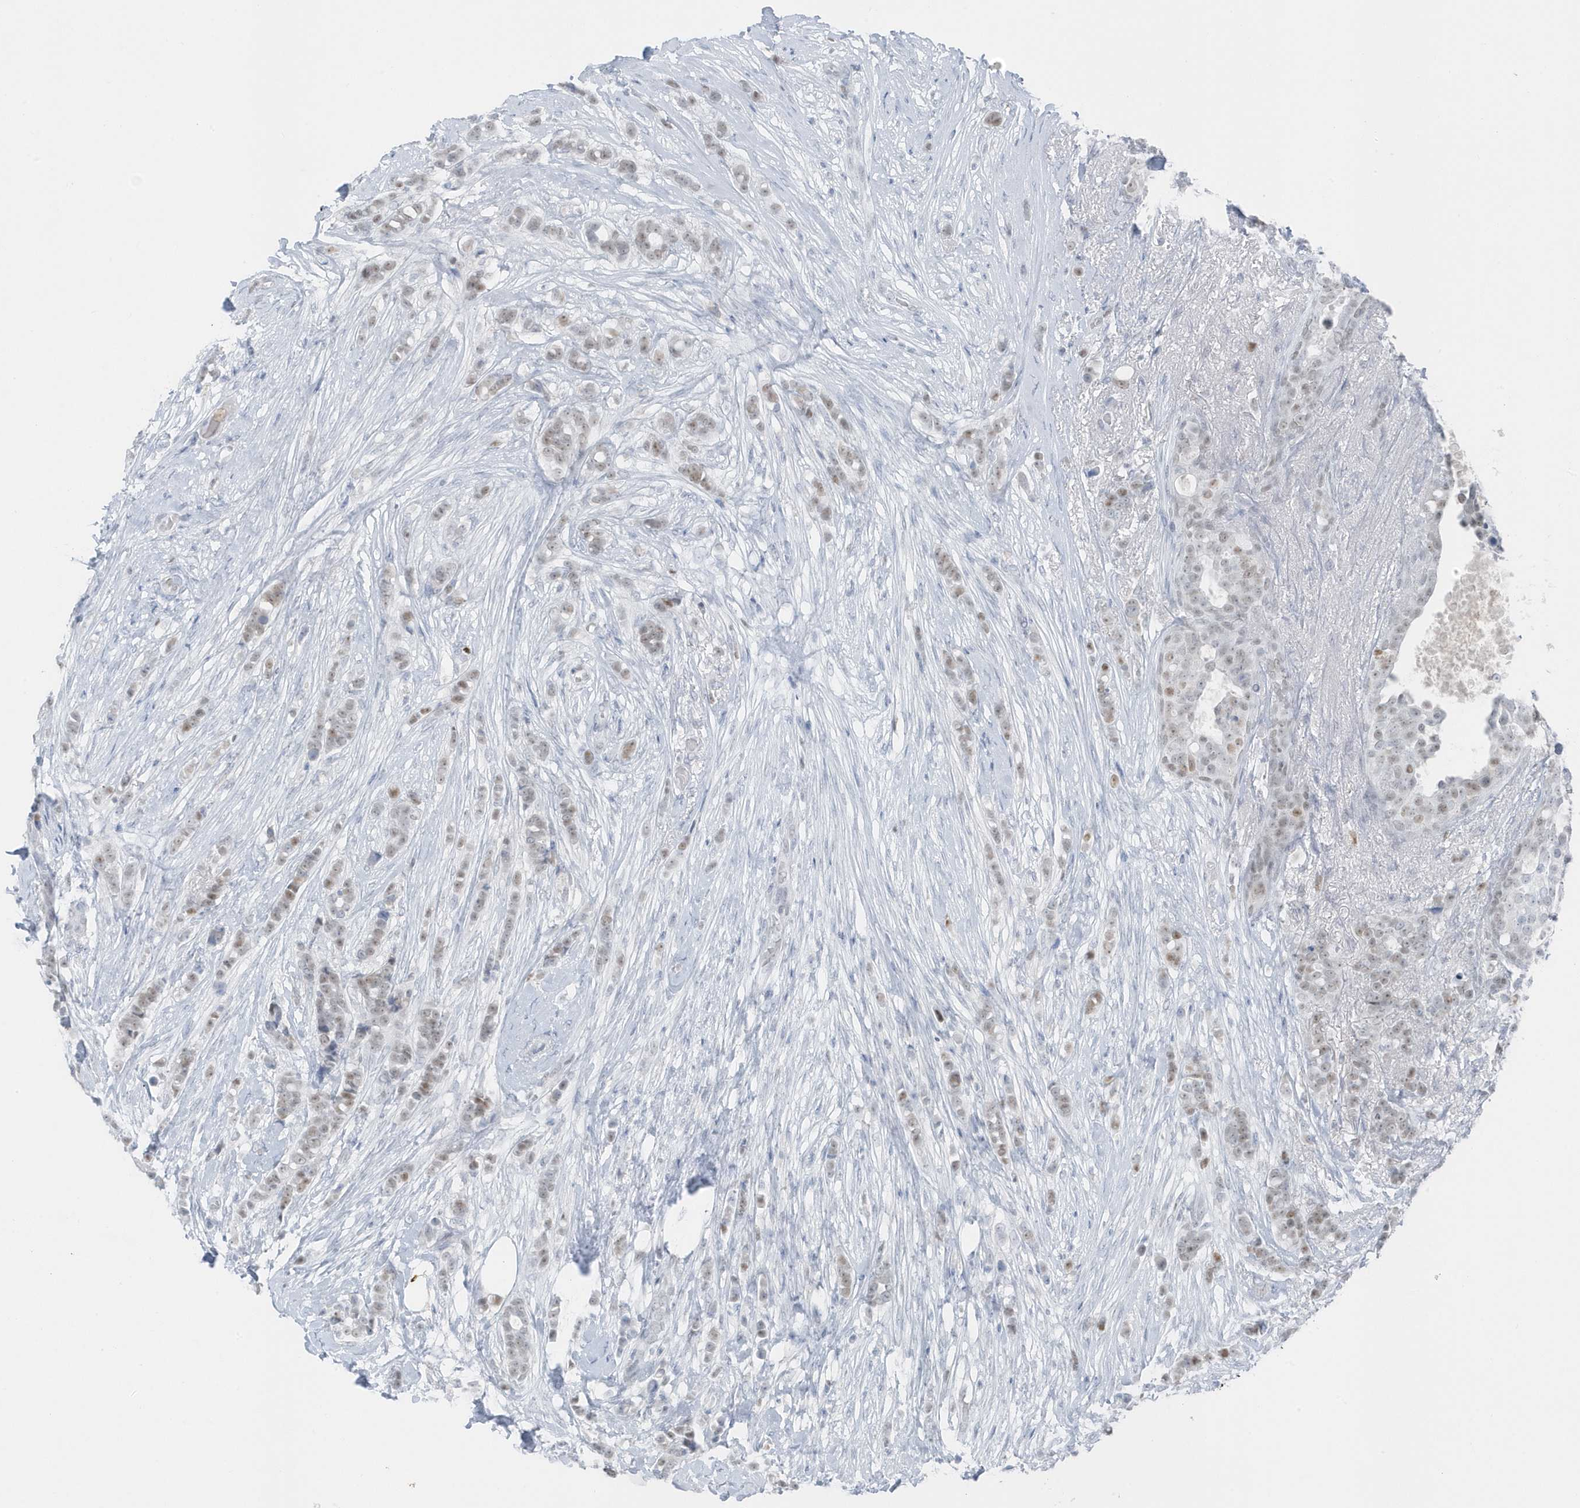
{"staining": {"intensity": "weak", "quantity": "25%-75%", "location": "nuclear"}, "tissue": "breast cancer", "cell_type": "Tumor cells", "image_type": "cancer", "snomed": [{"axis": "morphology", "description": "Lobular carcinoma"}, {"axis": "topography", "description": "Breast"}], "caption": "A brown stain shows weak nuclear staining of a protein in breast cancer (lobular carcinoma) tumor cells. (Brightfield microscopy of DAB IHC at high magnification).", "gene": "SMIM34", "patient": {"sex": "female", "age": 51}}